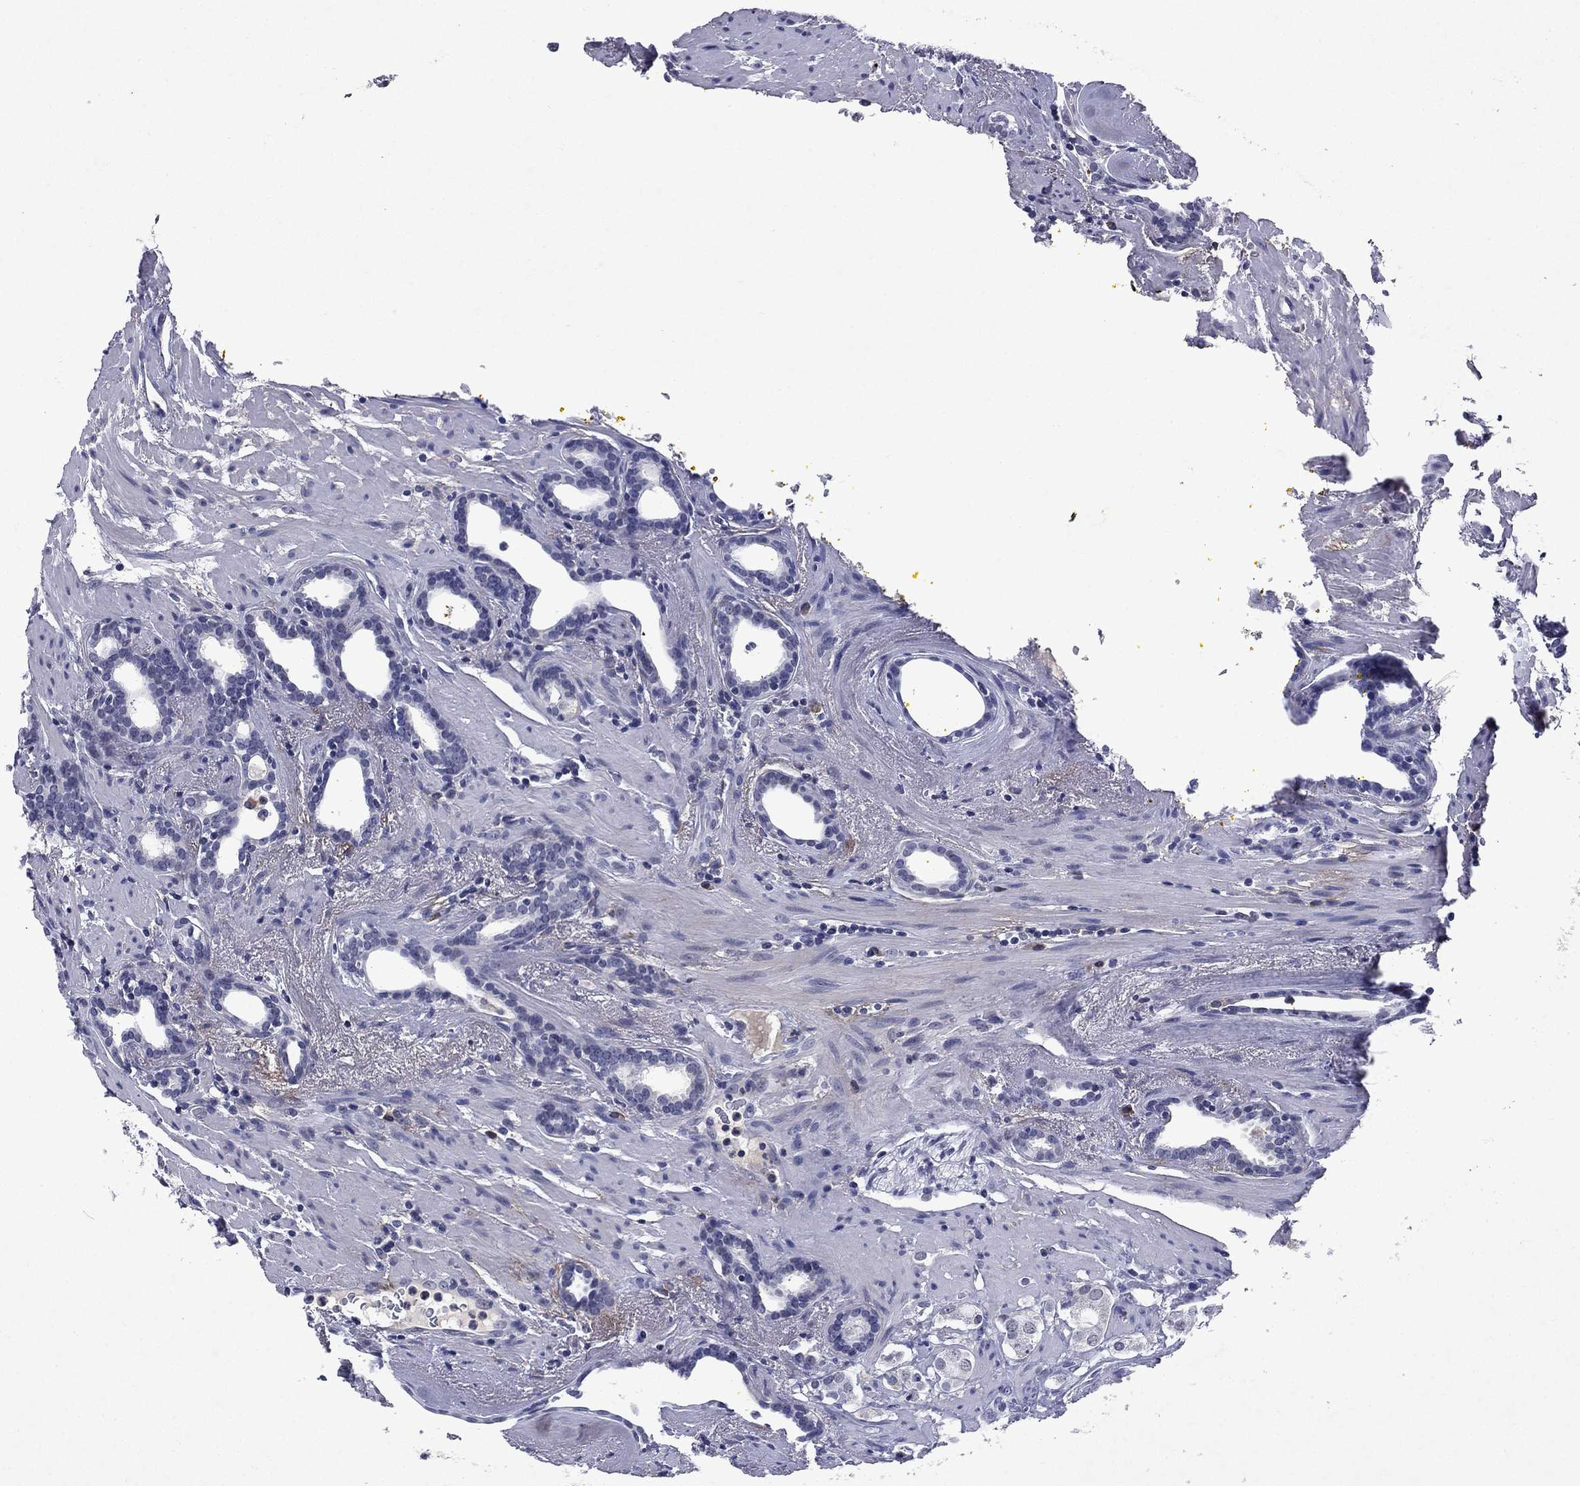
{"staining": {"intensity": "negative", "quantity": "none", "location": "none"}, "tissue": "prostate cancer", "cell_type": "Tumor cells", "image_type": "cancer", "snomed": [{"axis": "morphology", "description": "Adenocarcinoma, NOS"}, {"axis": "topography", "description": "Prostate"}], "caption": "DAB (3,3'-diaminobenzidine) immunohistochemical staining of prostate cancer (adenocarcinoma) displays no significant positivity in tumor cells.", "gene": "ECM1", "patient": {"sex": "male", "age": 66}}